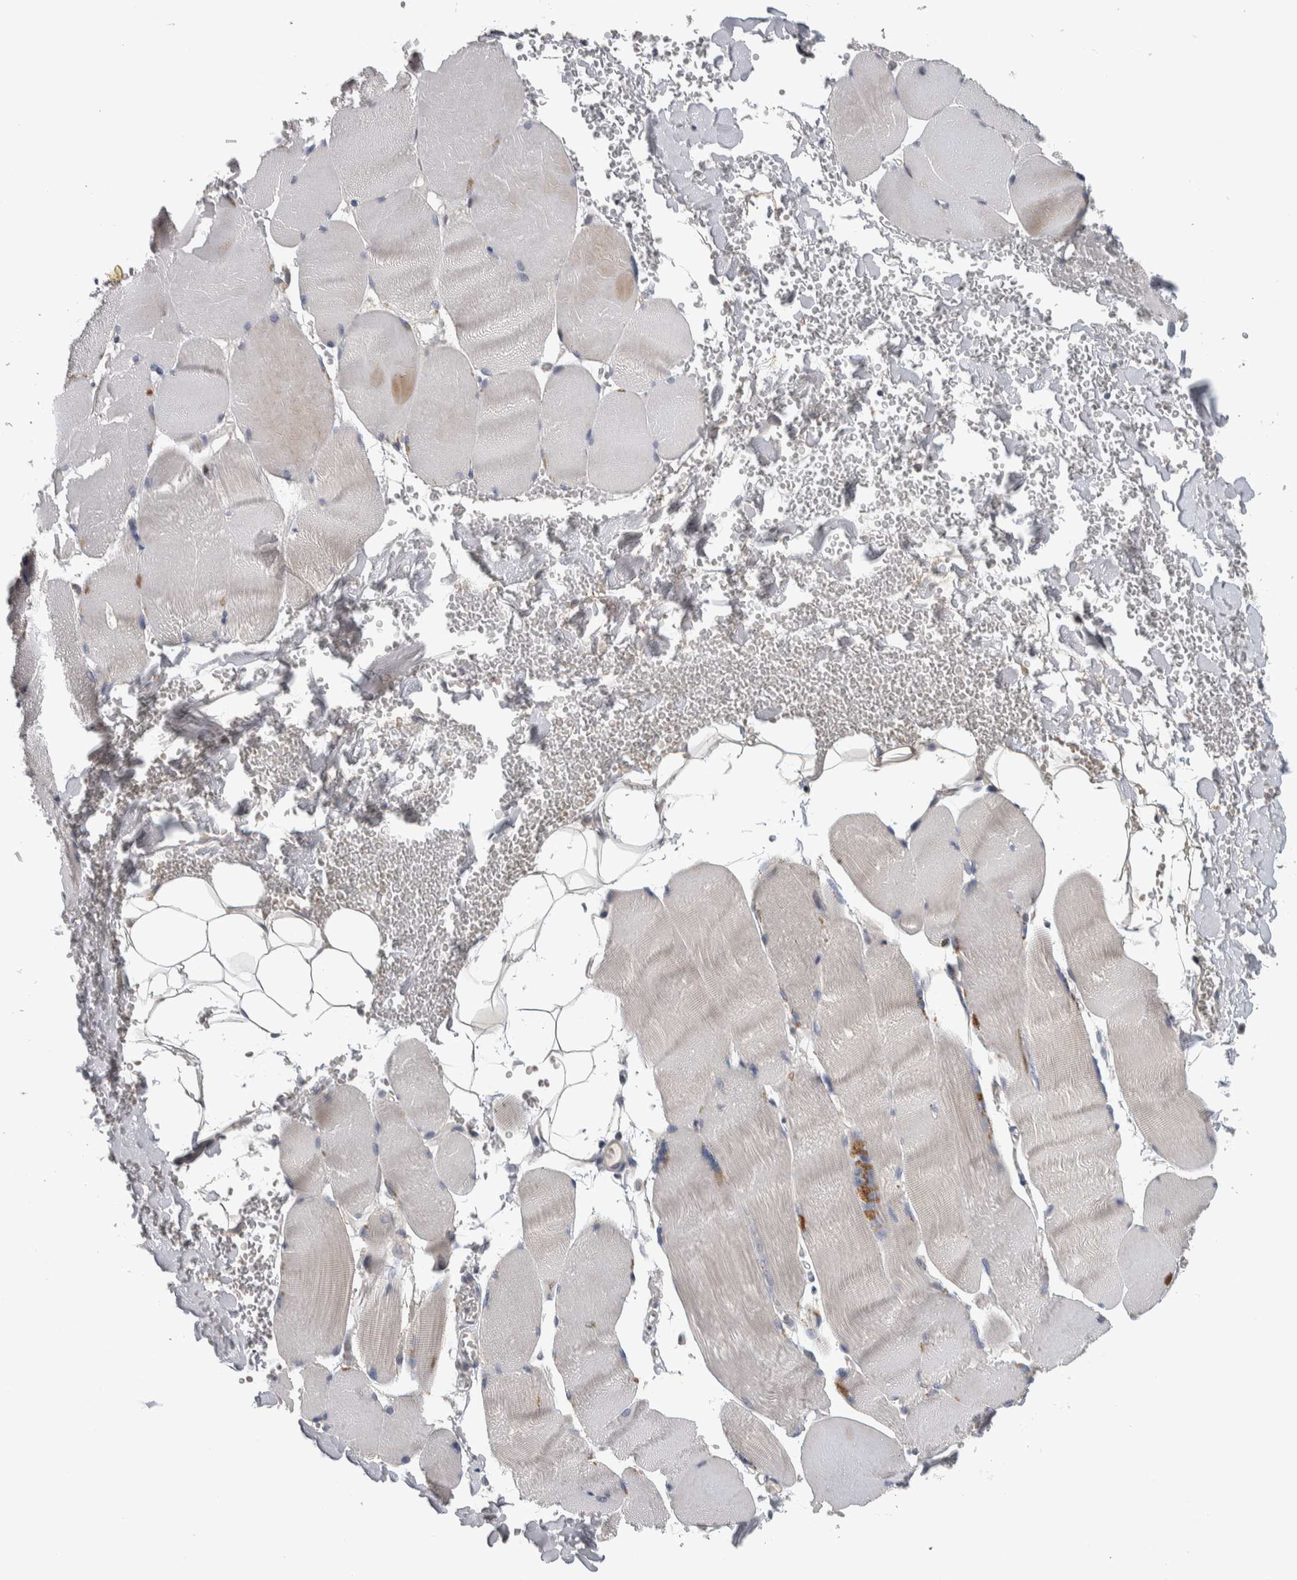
{"staining": {"intensity": "weak", "quantity": "<25%", "location": "cytoplasmic/membranous"}, "tissue": "skeletal muscle", "cell_type": "Myocytes", "image_type": "normal", "snomed": [{"axis": "morphology", "description": "Normal tissue, NOS"}, {"axis": "topography", "description": "Skin"}, {"axis": "topography", "description": "Skeletal muscle"}], "caption": "A high-resolution photomicrograph shows immunohistochemistry staining of unremarkable skeletal muscle, which displays no significant staining in myocytes.", "gene": "FAM83G", "patient": {"sex": "male", "age": 83}}